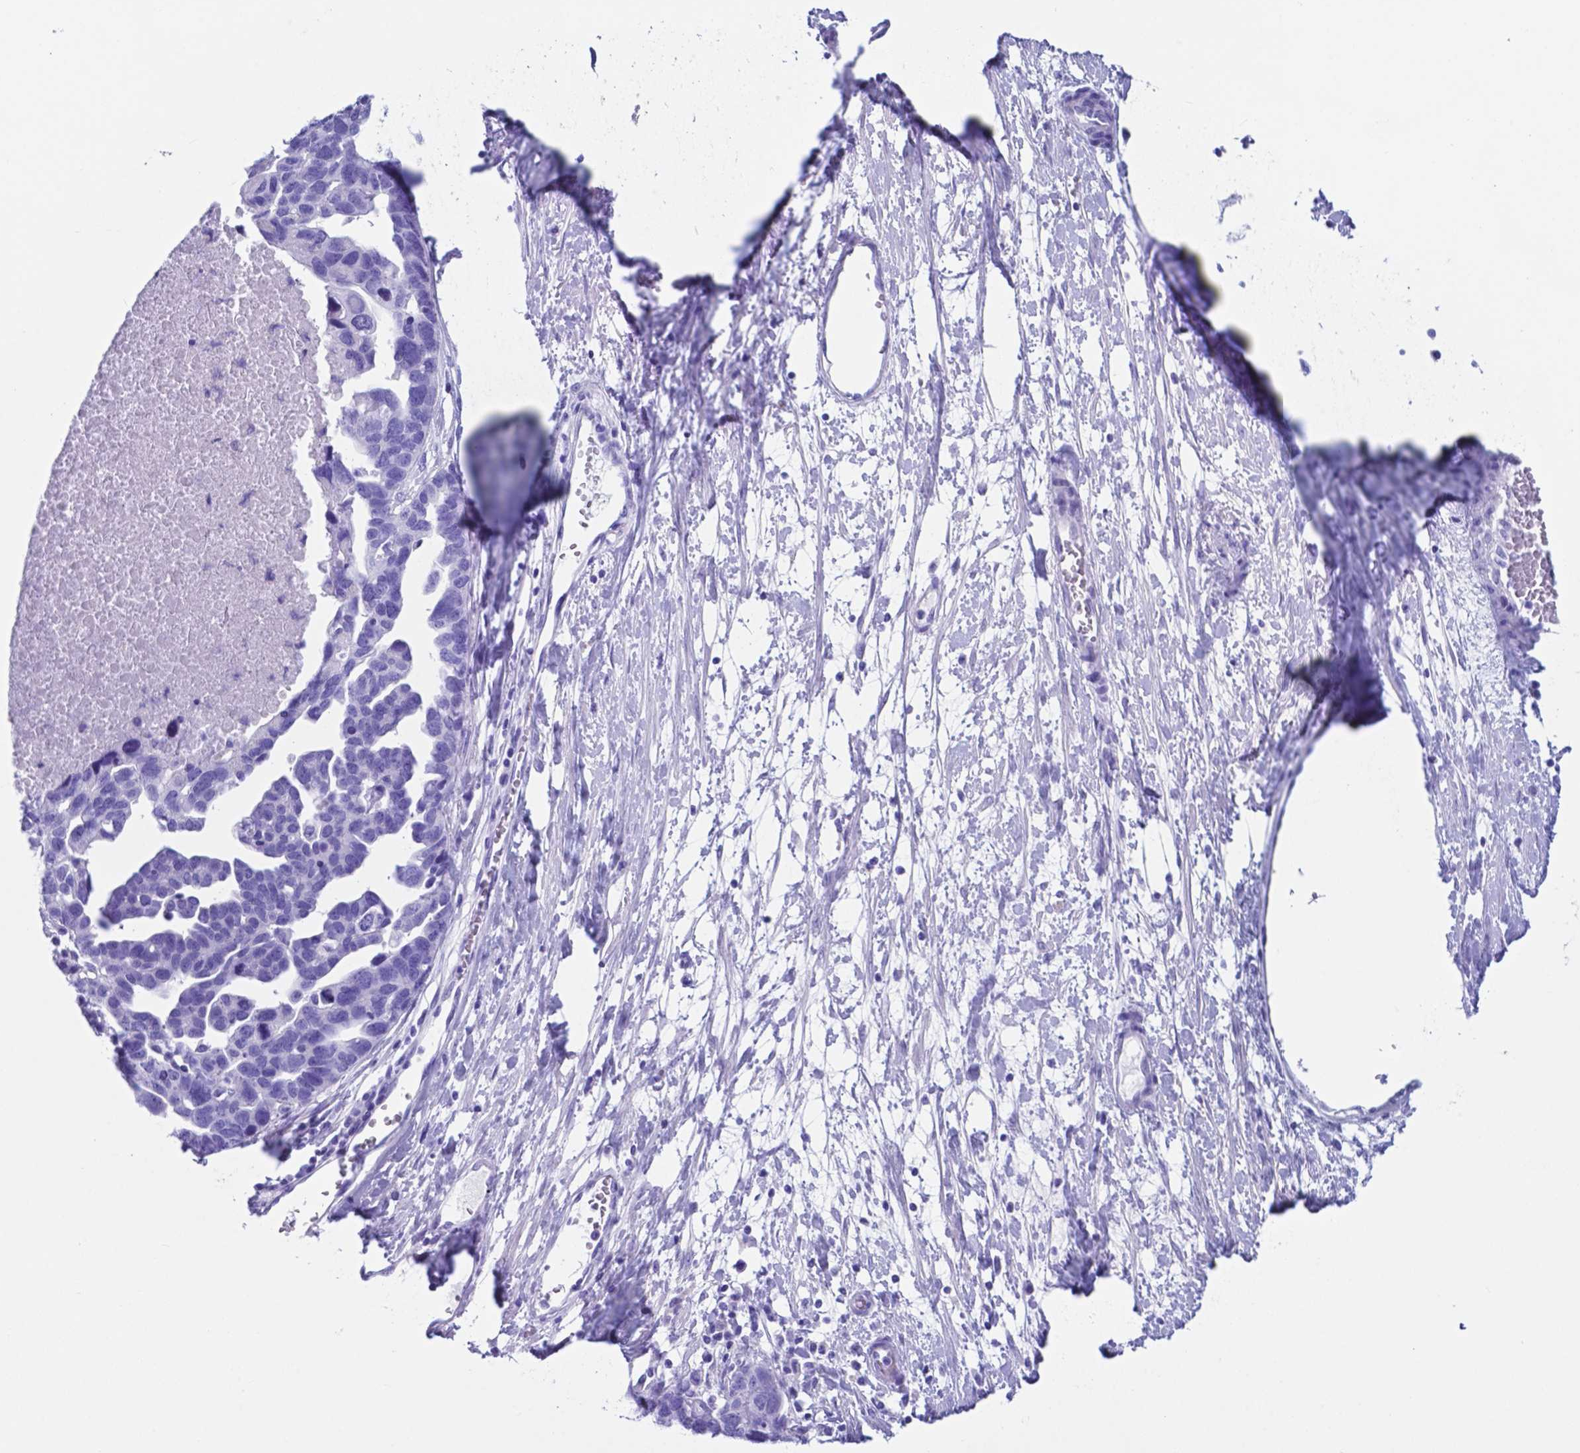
{"staining": {"intensity": "negative", "quantity": "none", "location": "none"}, "tissue": "ovarian cancer", "cell_type": "Tumor cells", "image_type": "cancer", "snomed": [{"axis": "morphology", "description": "Cystadenocarcinoma, serous, NOS"}, {"axis": "topography", "description": "Ovary"}], "caption": "Immunohistochemical staining of human ovarian cancer exhibits no significant positivity in tumor cells.", "gene": "DNAAF8", "patient": {"sex": "female", "age": 54}}